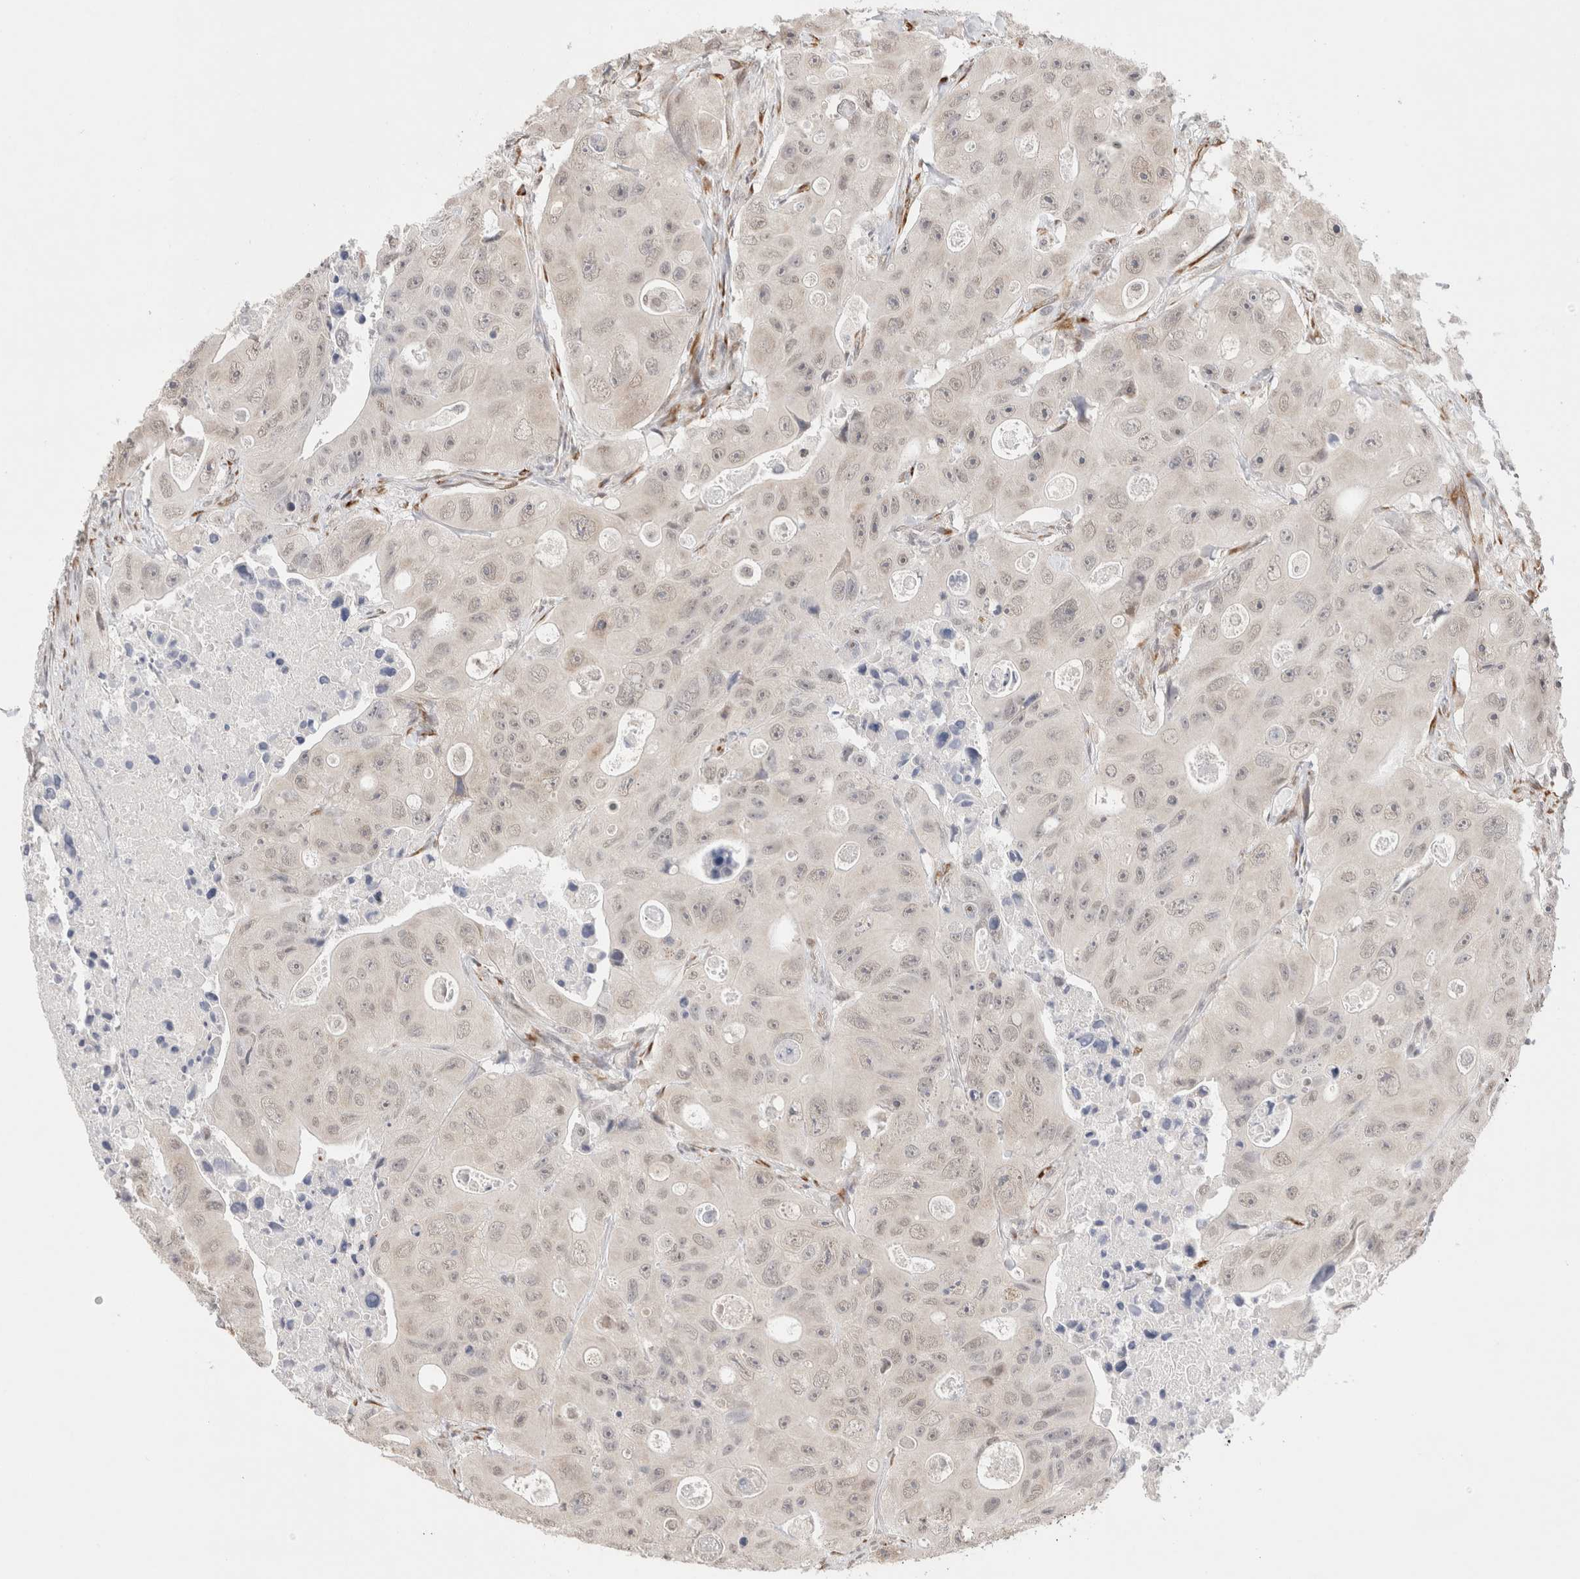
{"staining": {"intensity": "weak", "quantity": "<25%", "location": "nuclear"}, "tissue": "colorectal cancer", "cell_type": "Tumor cells", "image_type": "cancer", "snomed": [{"axis": "morphology", "description": "Adenocarcinoma, NOS"}, {"axis": "topography", "description": "Colon"}], "caption": "DAB immunohistochemical staining of colorectal adenocarcinoma reveals no significant positivity in tumor cells.", "gene": "HDLBP", "patient": {"sex": "female", "age": 46}}